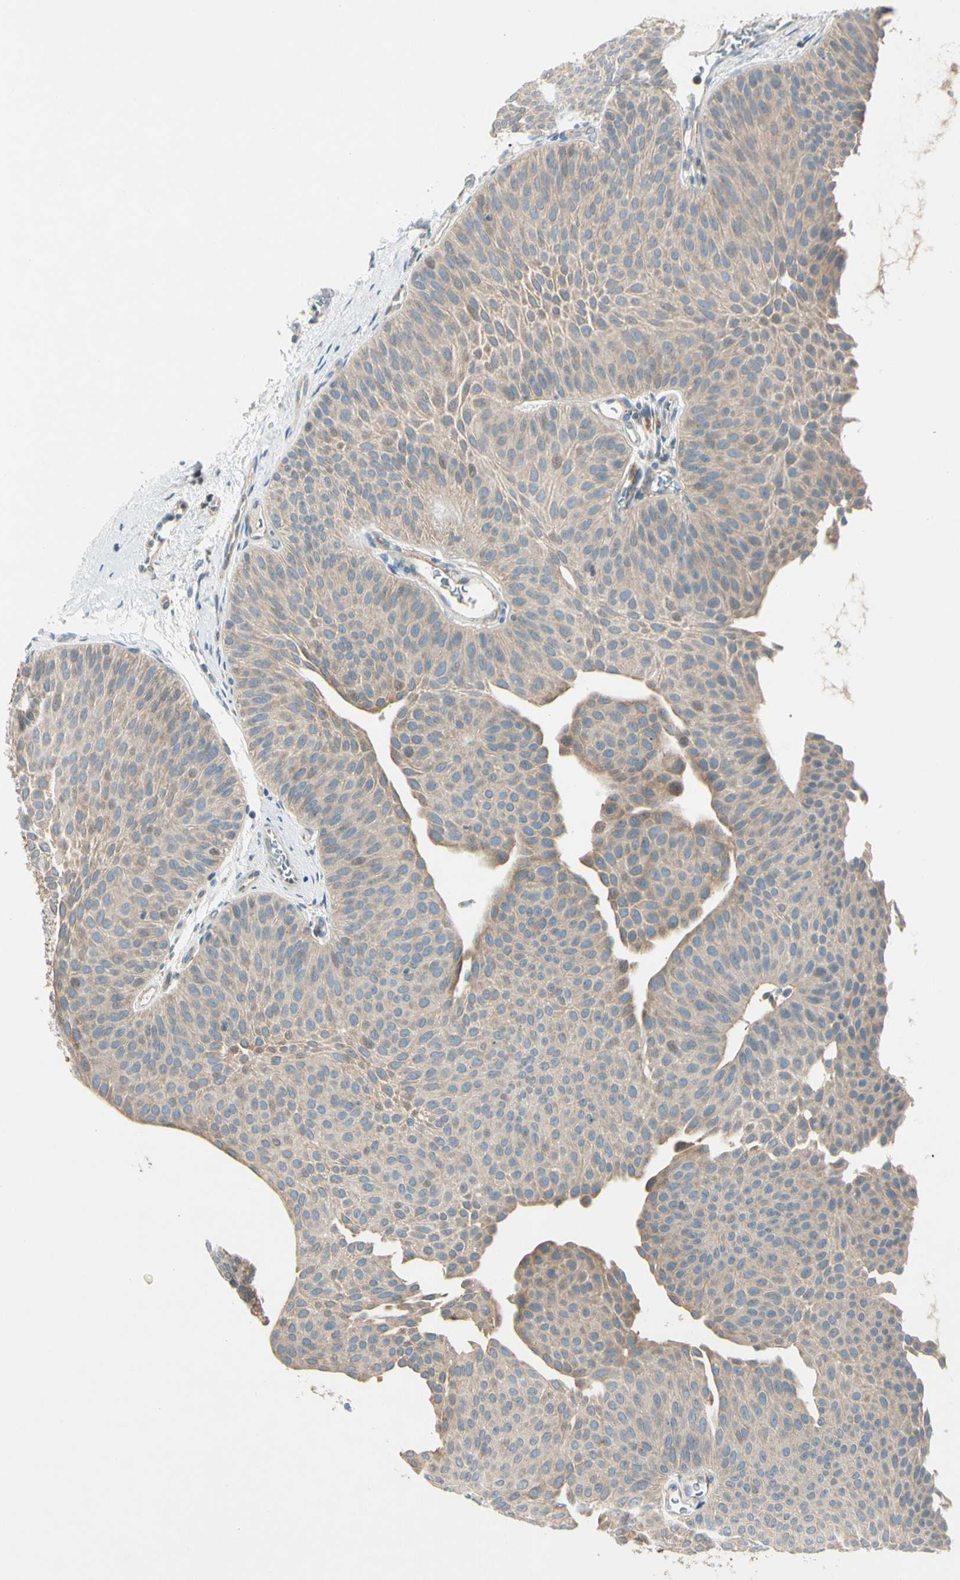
{"staining": {"intensity": "weak", "quantity": ">75%", "location": "cytoplasmic/membranous"}, "tissue": "urothelial cancer", "cell_type": "Tumor cells", "image_type": "cancer", "snomed": [{"axis": "morphology", "description": "Urothelial carcinoma, Low grade"}, {"axis": "topography", "description": "Urinary bladder"}], "caption": "Tumor cells reveal weak cytoplasmic/membranous positivity in about >75% of cells in urothelial cancer.", "gene": "CDH6", "patient": {"sex": "female", "age": 60}}